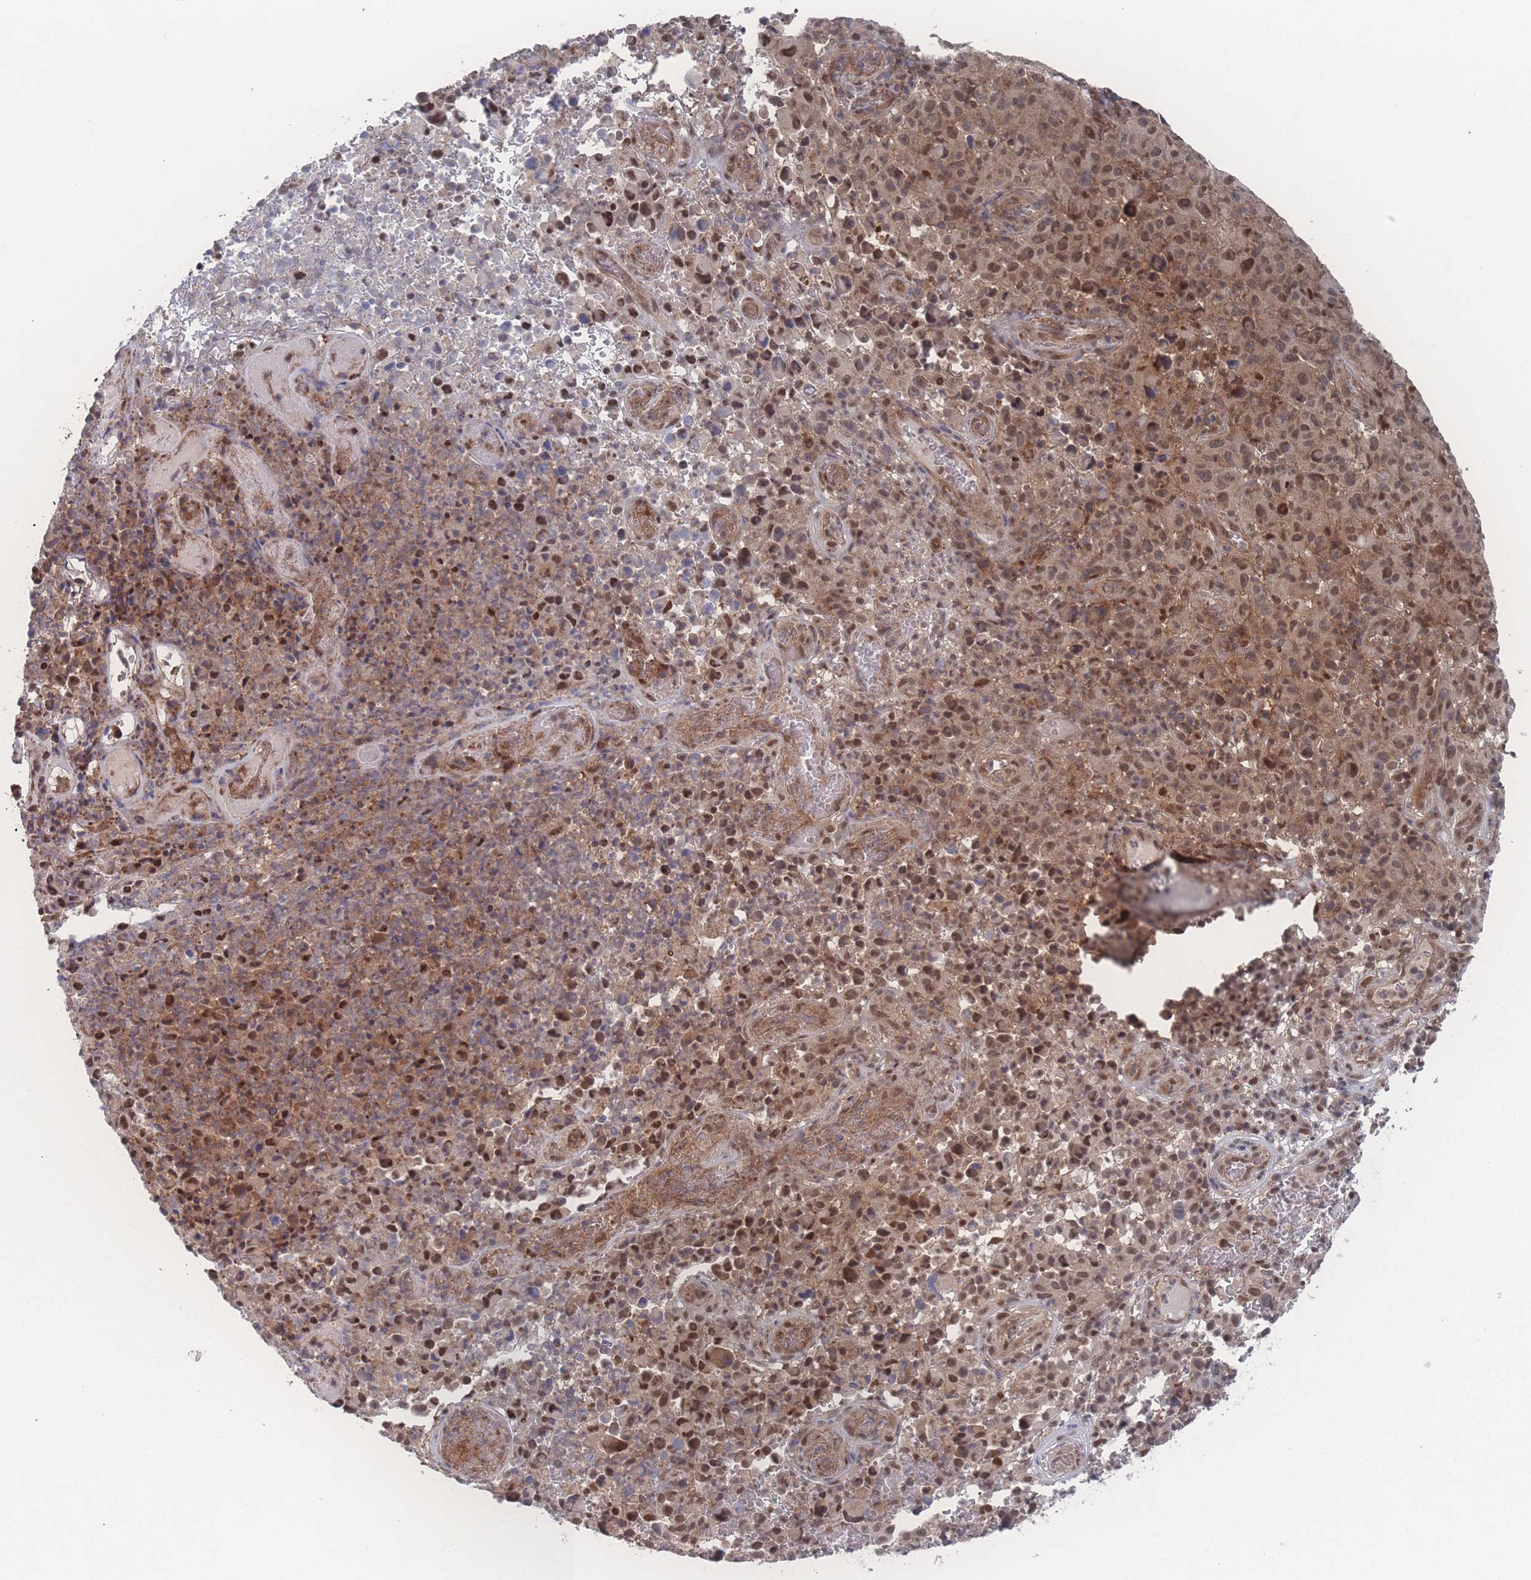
{"staining": {"intensity": "moderate", "quantity": ">75%", "location": "nuclear"}, "tissue": "melanoma", "cell_type": "Tumor cells", "image_type": "cancer", "snomed": [{"axis": "morphology", "description": "Malignant melanoma, NOS"}, {"axis": "topography", "description": "Skin"}], "caption": "Immunohistochemical staining of malignant melanoma displays medium levels of moderate nuclear protein positivity in about >75% of tumor cells.", "gene": "PSMA1", "patient": {"sex": "female", "age": 82}}